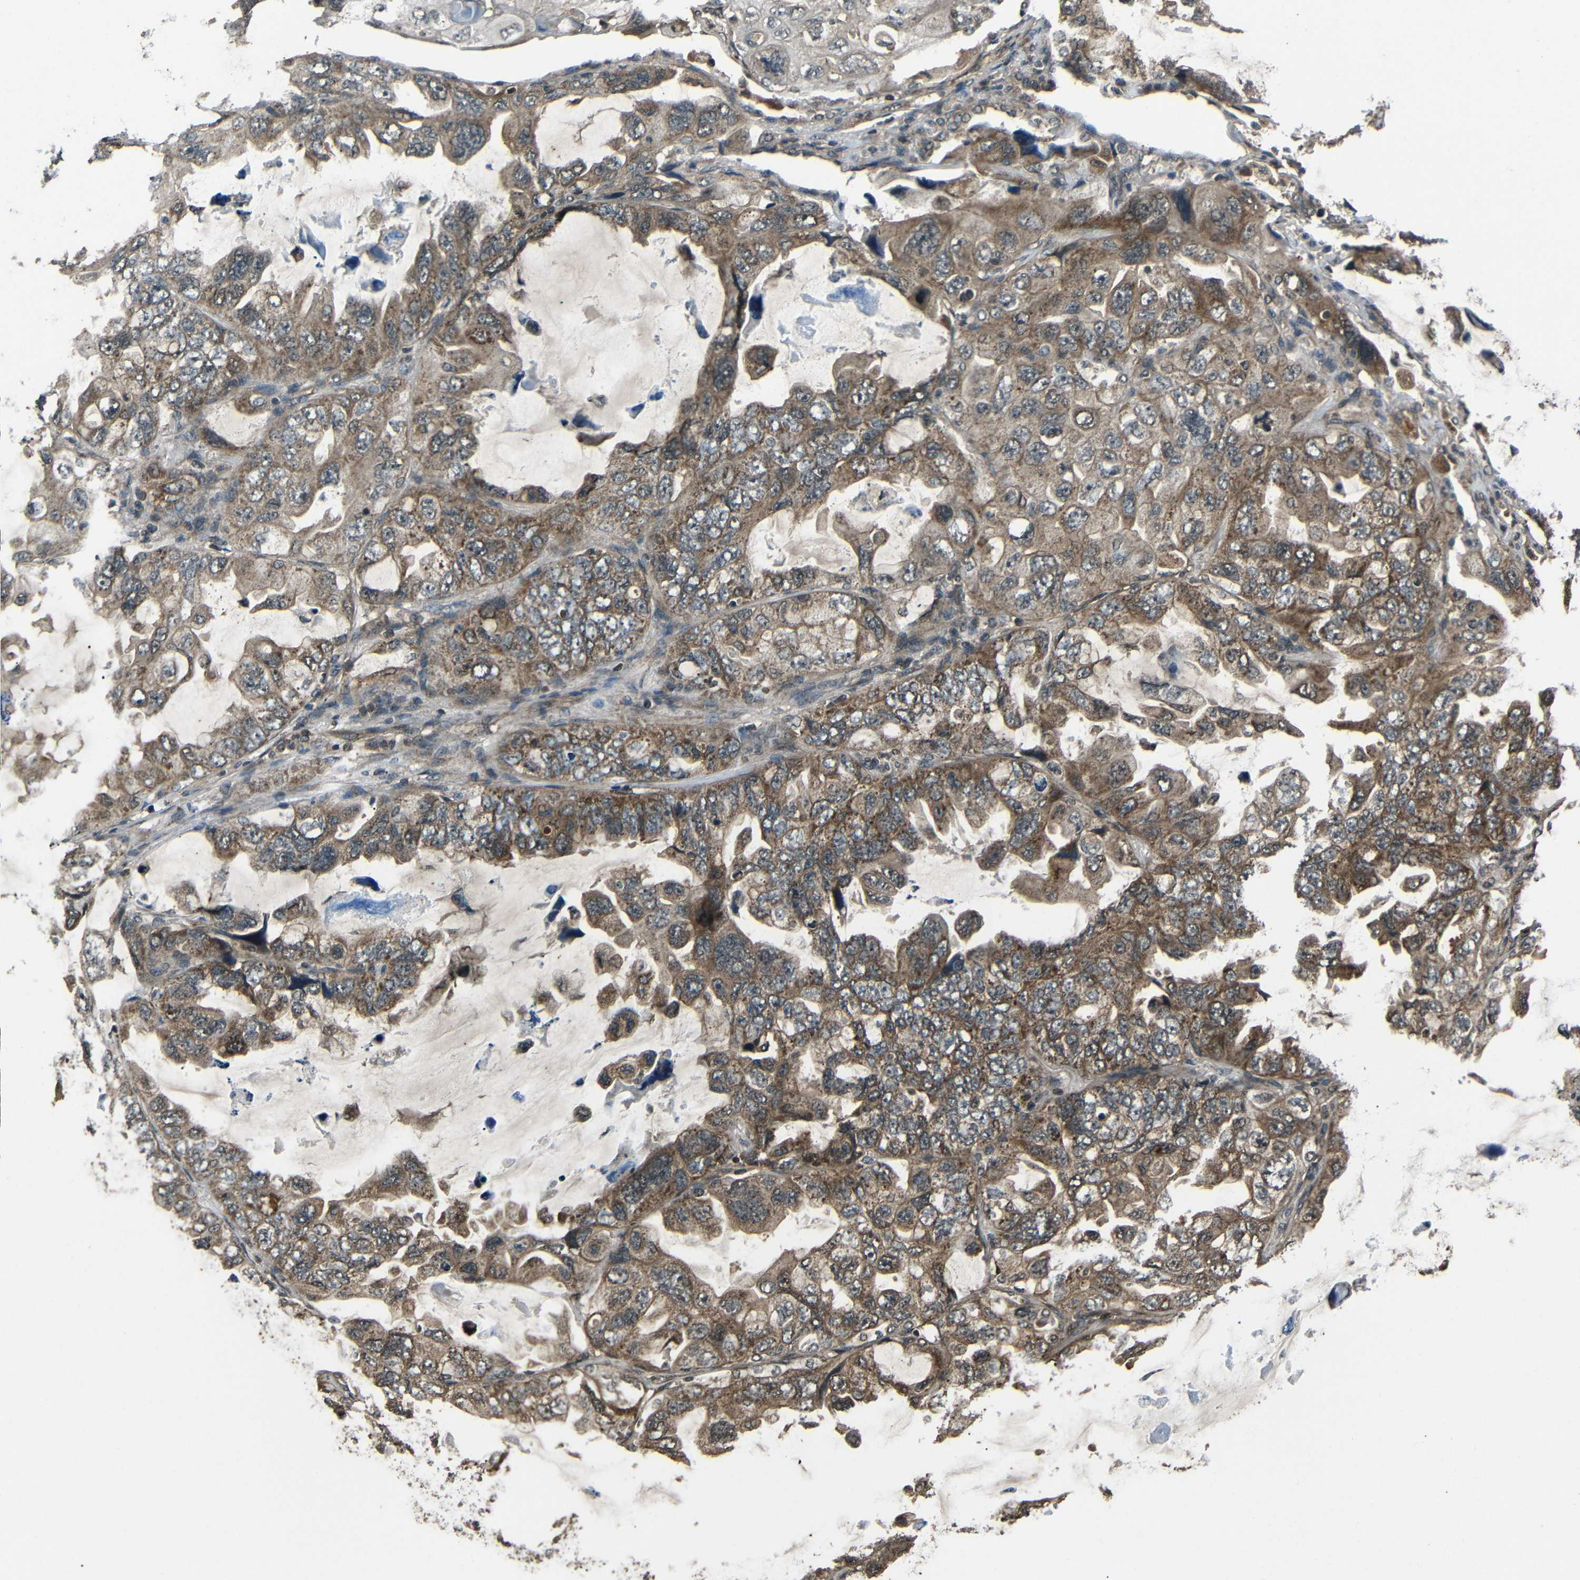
{"staining": {"intensity": "moderate", "quantity": ">75%", "location": "cytoplasmic/membranous"}, "tissue": "lung cancer", "cell_type": "Tumor cells", "image_type": "cancer", "snomed": [{"axis": "morphology", "description": "Squamous cell carcinoma, NOS"}, {"axis": "topography", "description": "Lung"}], "caption": "This micrograph shows IHC staining of human lung squamous cell carcinoma, with medium moderate cytoplasmic/membranous staining in approximately >75% of tumor cells.", "gene": "PLK2", "patient": {"sex": "female", "age": 73}}